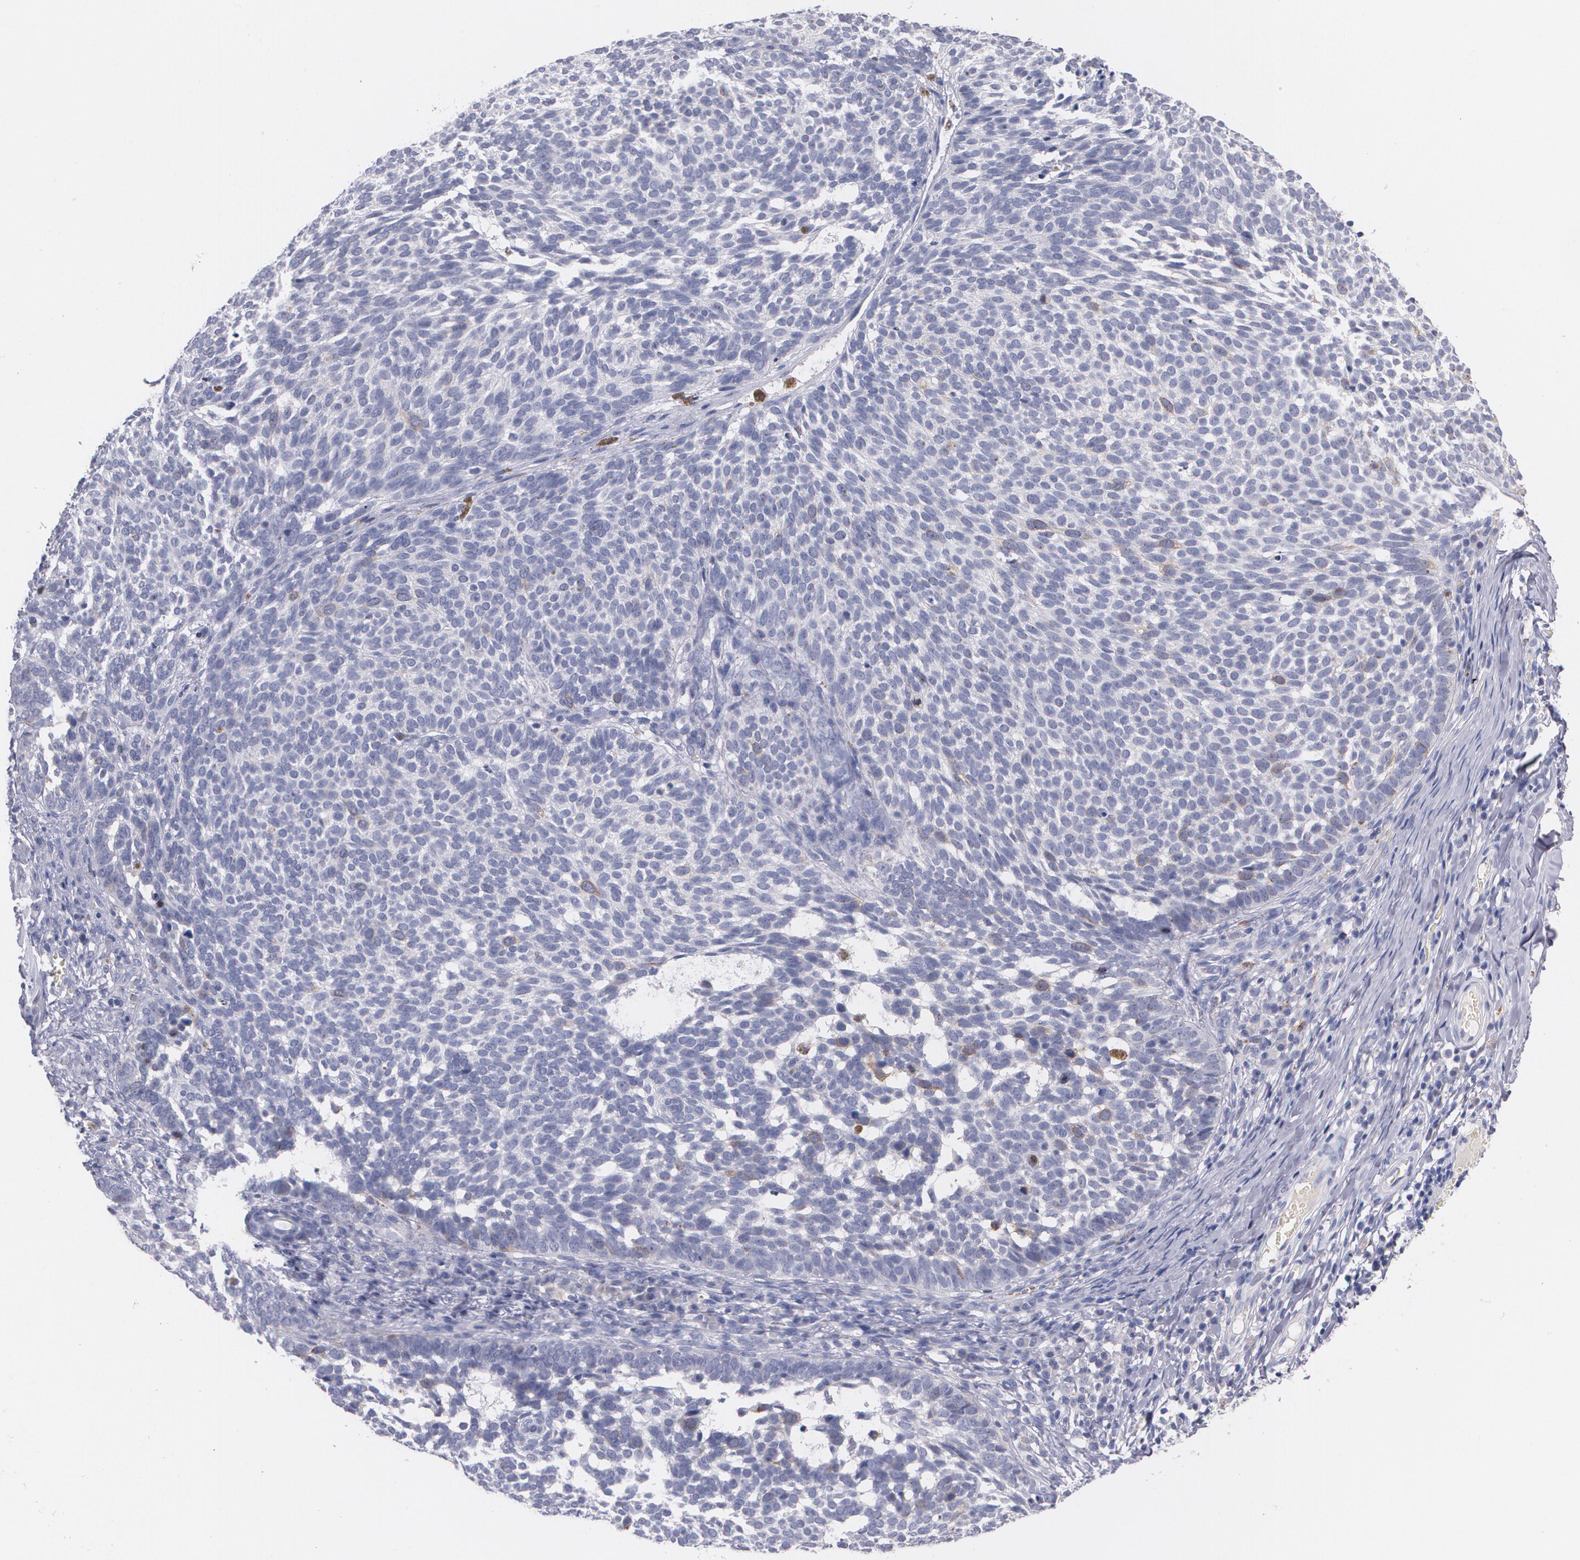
{"staining": {"intensity": "weak", "quantity": "<25%", "location": "cytoplasmic/membranous"}, "tissue": "skin cancer", "cell_type": "Tumor cells", "image_type": "cancer", "snomed": [{"axis": "morphology", "description": "Basal cell carcinoma"}, {"axis": "topography", "description": "Skin"}], "caption": "IHC of human skin cancer exhibits no expression in tumor cells.", "gene": "HMMR", "patient": {"sex": "male", "age": 63}}